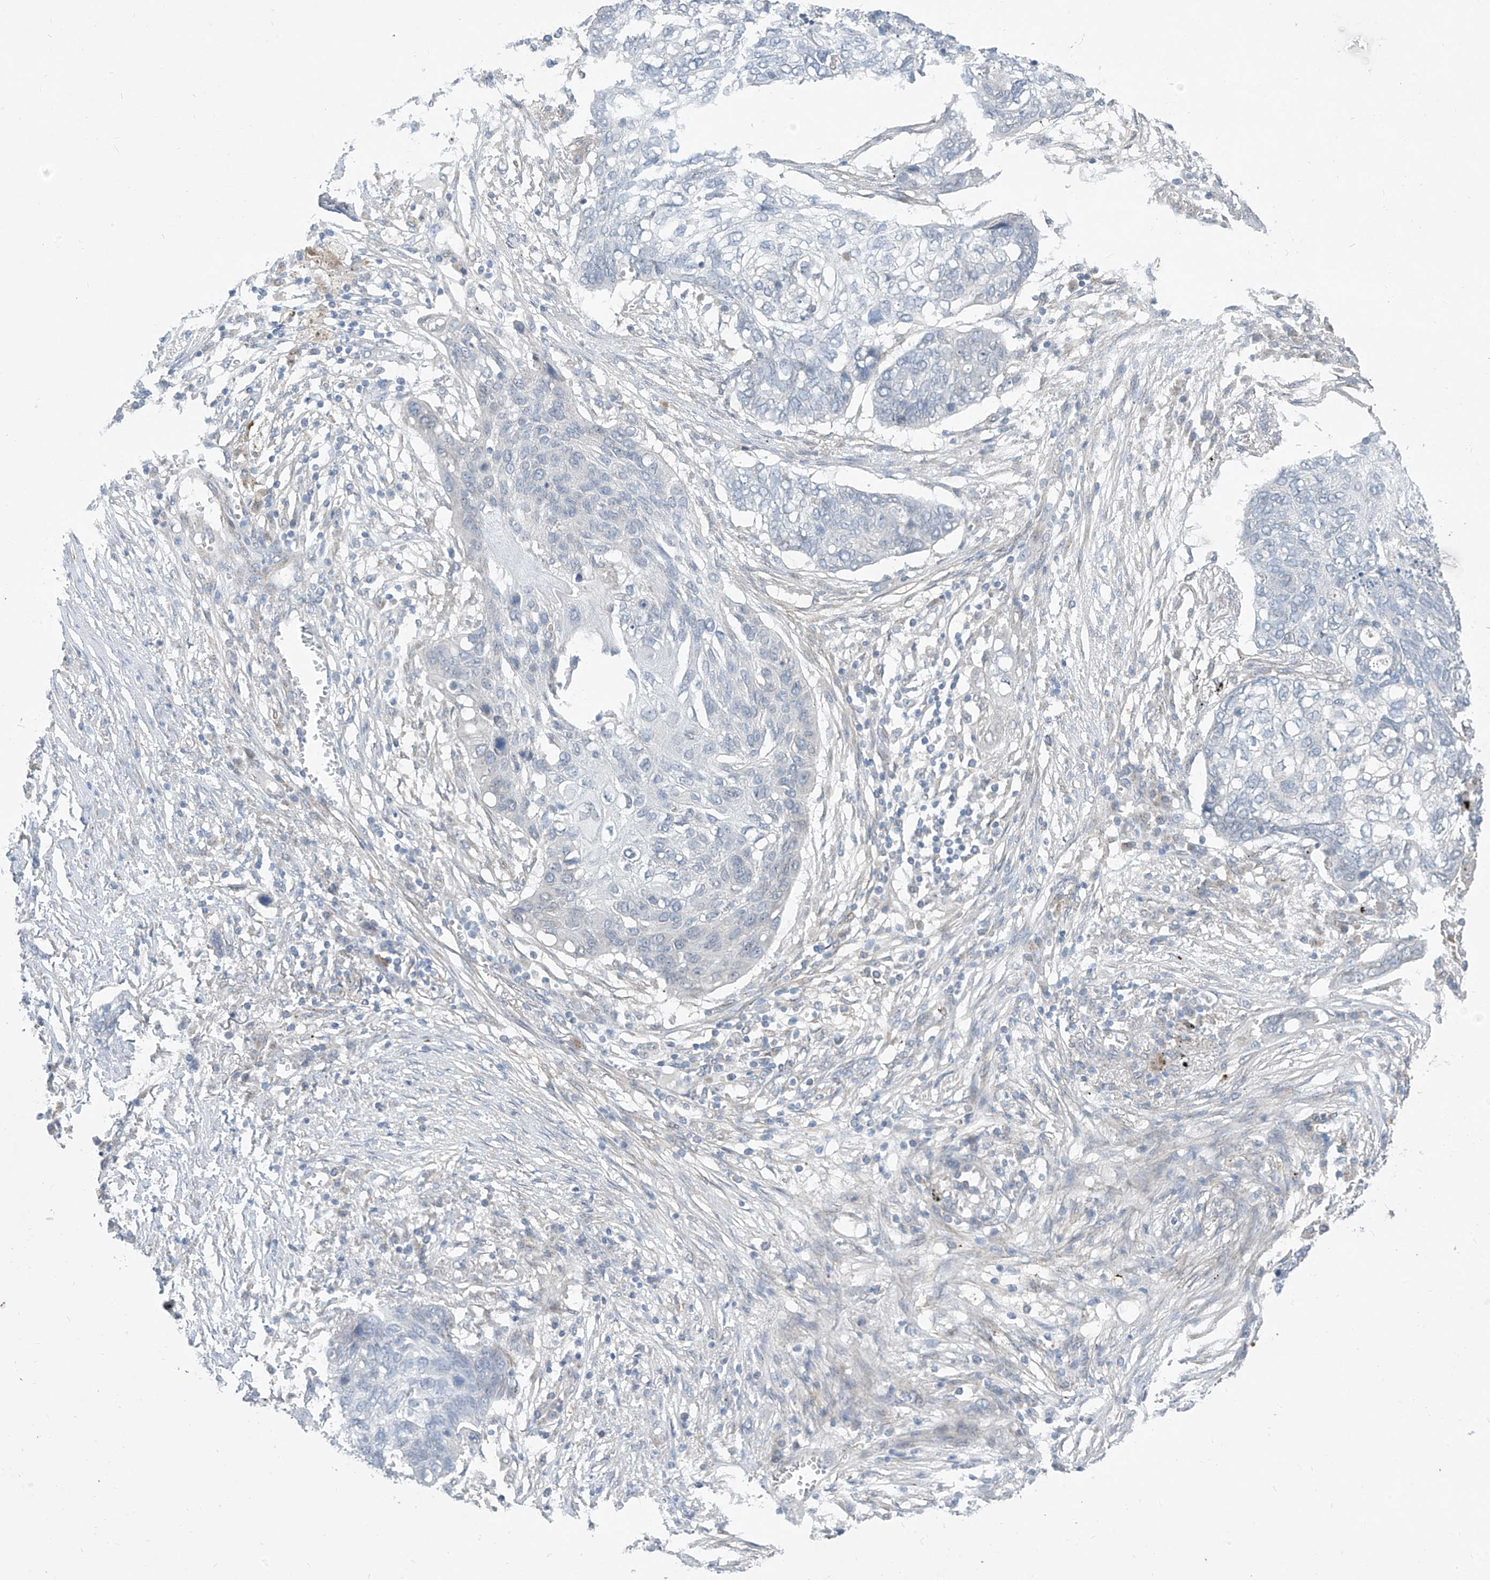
{"staining": {"intensity": "negative", "quantity": "none", "location": "none"}, "tissue": "lung cancer", "cell_type": "Tumor cells", "image_type": "cancer", "snomed": [{"axis": "morphology", "description": "Squamous cell carcinoma, NOS"}, {"axis": "topography", "description": "Lung"}], "caption": "Human lung squamous cell carcinoma stained for a protein using immunohistochemistry exhibits no staining in tumor cells.", "gene": "KRTAP25-1", "patient": {"sex": "female", "age": 63}}